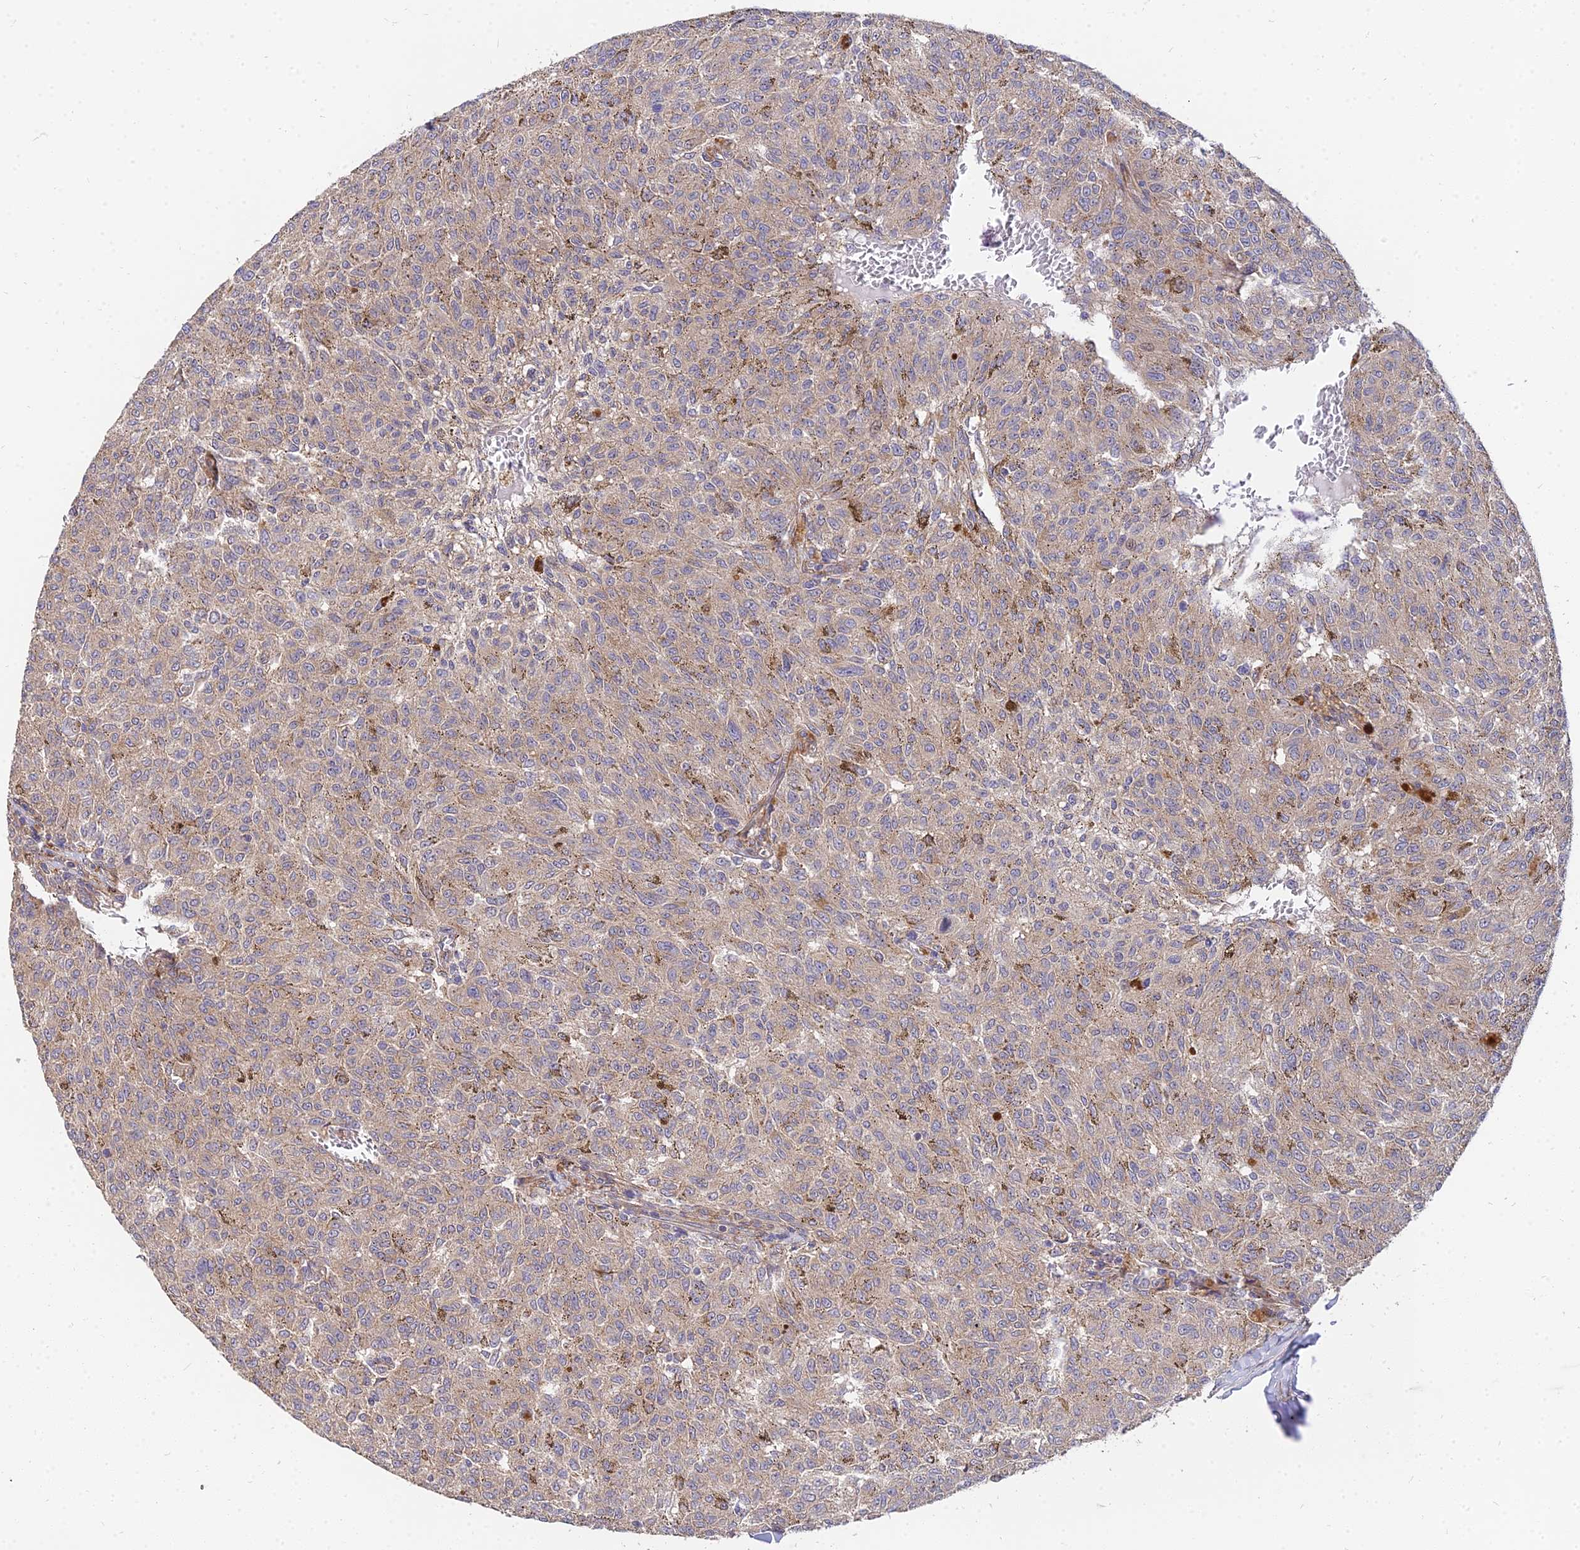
{"staining": {"intensity": "weak", "quantity": ">75%", "location": "cytoplasmic/membranous"}, "tissue": "melanoma", "cell_type": "Tumor cells", "image_type": "cancer", "snomed": [{"axis": "morphology", "description": "Malignant melanoma, NOS"}, {"axis": "topography", "description": "Skin"}], "caption": "IHC (DAB) staining of human melanoma exhibits weak cytoplasmic/membranous protein staining in about >75% of tumor cells. (DAB (3,3'-diaminobenzidine) IHC, brown staining for protein, blue staining for nuclei).", "gene": "ARL8B", "patient": {"sex": "female", "age": 72}}